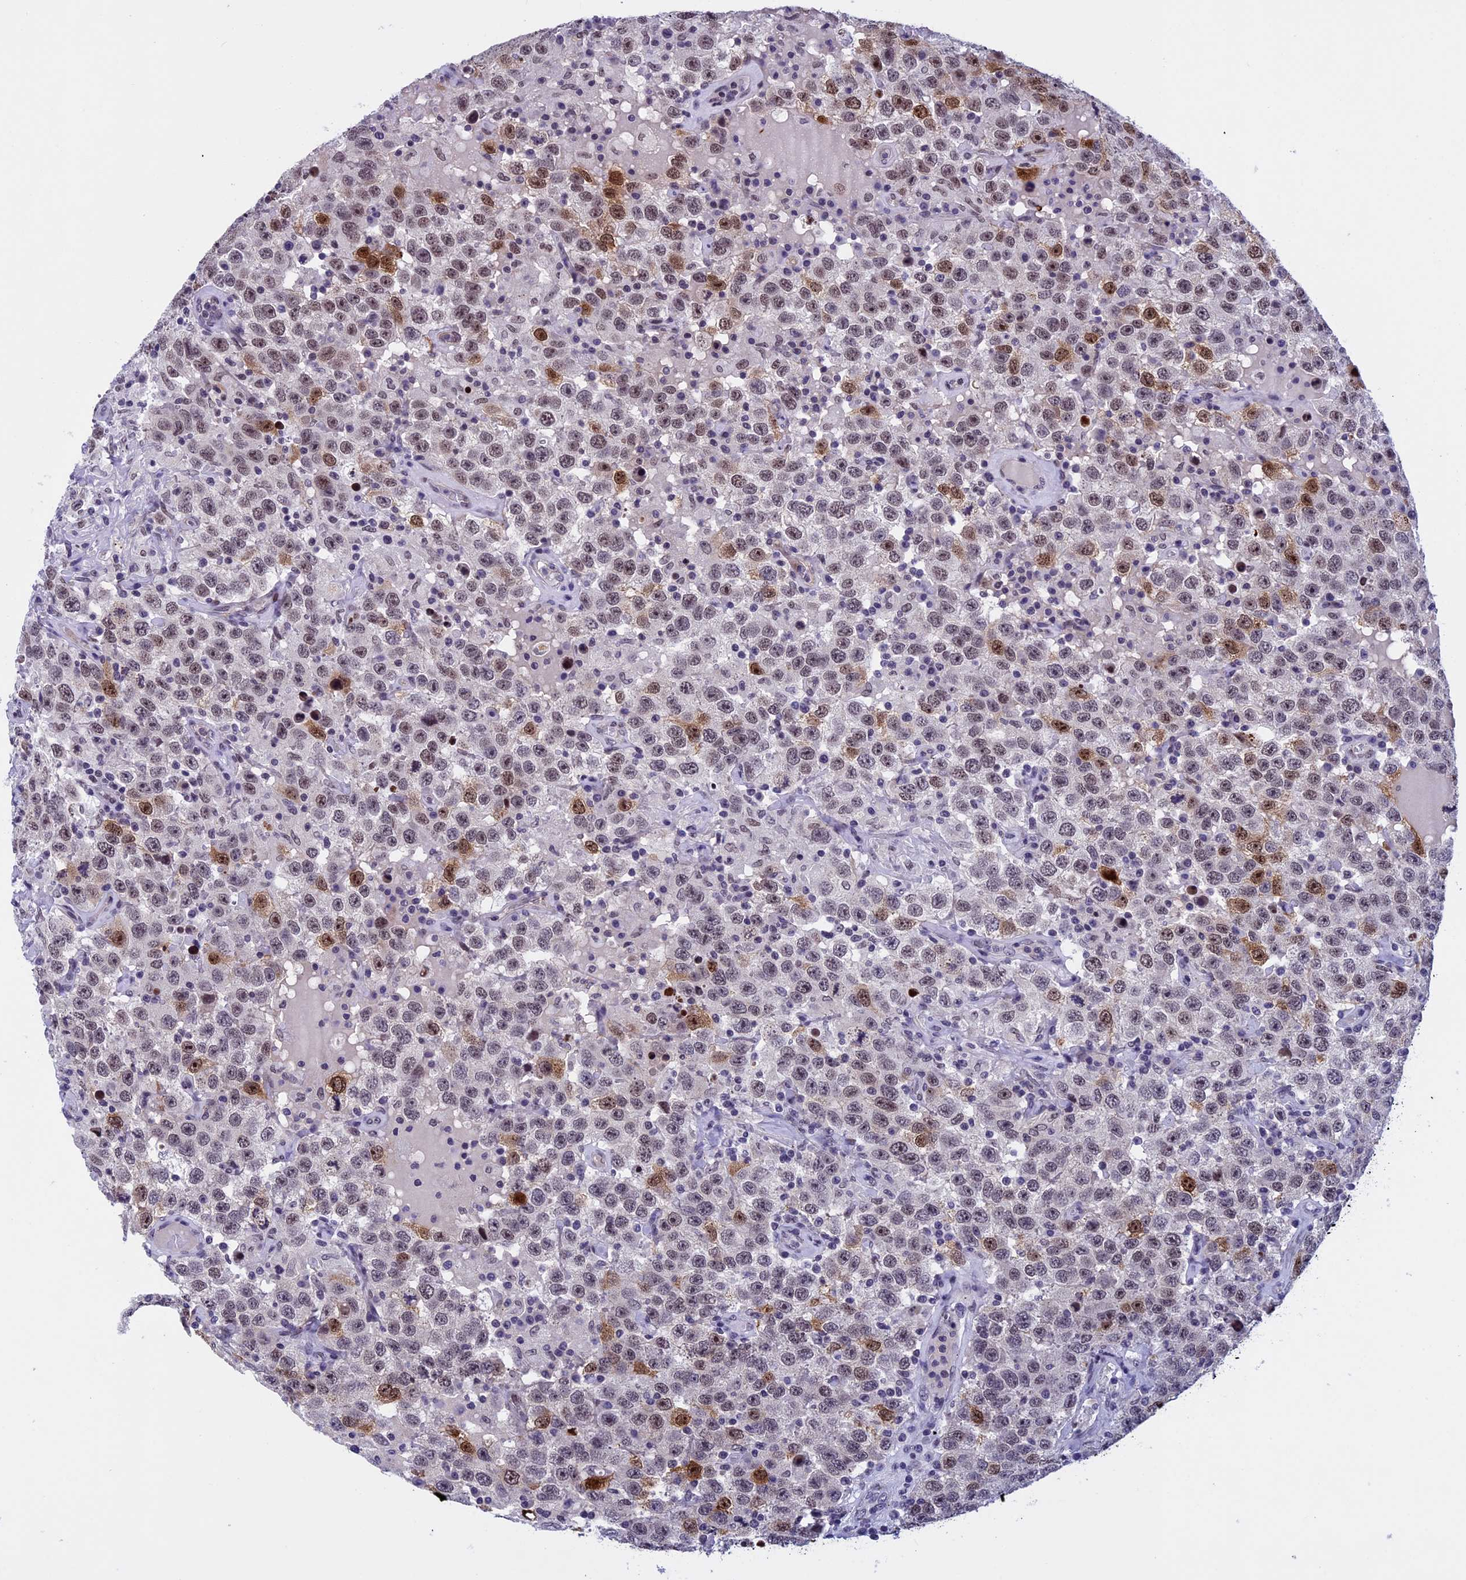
{"staining": {"intensity": "moderate", "quantity": "25%-75%", "location": "cytoplasmic/membranous,nuclear"}, "tissue": "testis cancer", "cell_type": "Tumor cells", "image_type": "cancer", "snomed": [{"axis": "morphology", "description": "Seminoma, NOS"}, {"axis": "topography", "description": "Testis"}], "caption": "Moderate cytoplasmic/membranous and nuclear protein staining is identified in about 25%-75% of tumor cells in testis cancer (seminoma).", "gene": "NIPBL", "patient": {"sex": "male", "age": 41}}